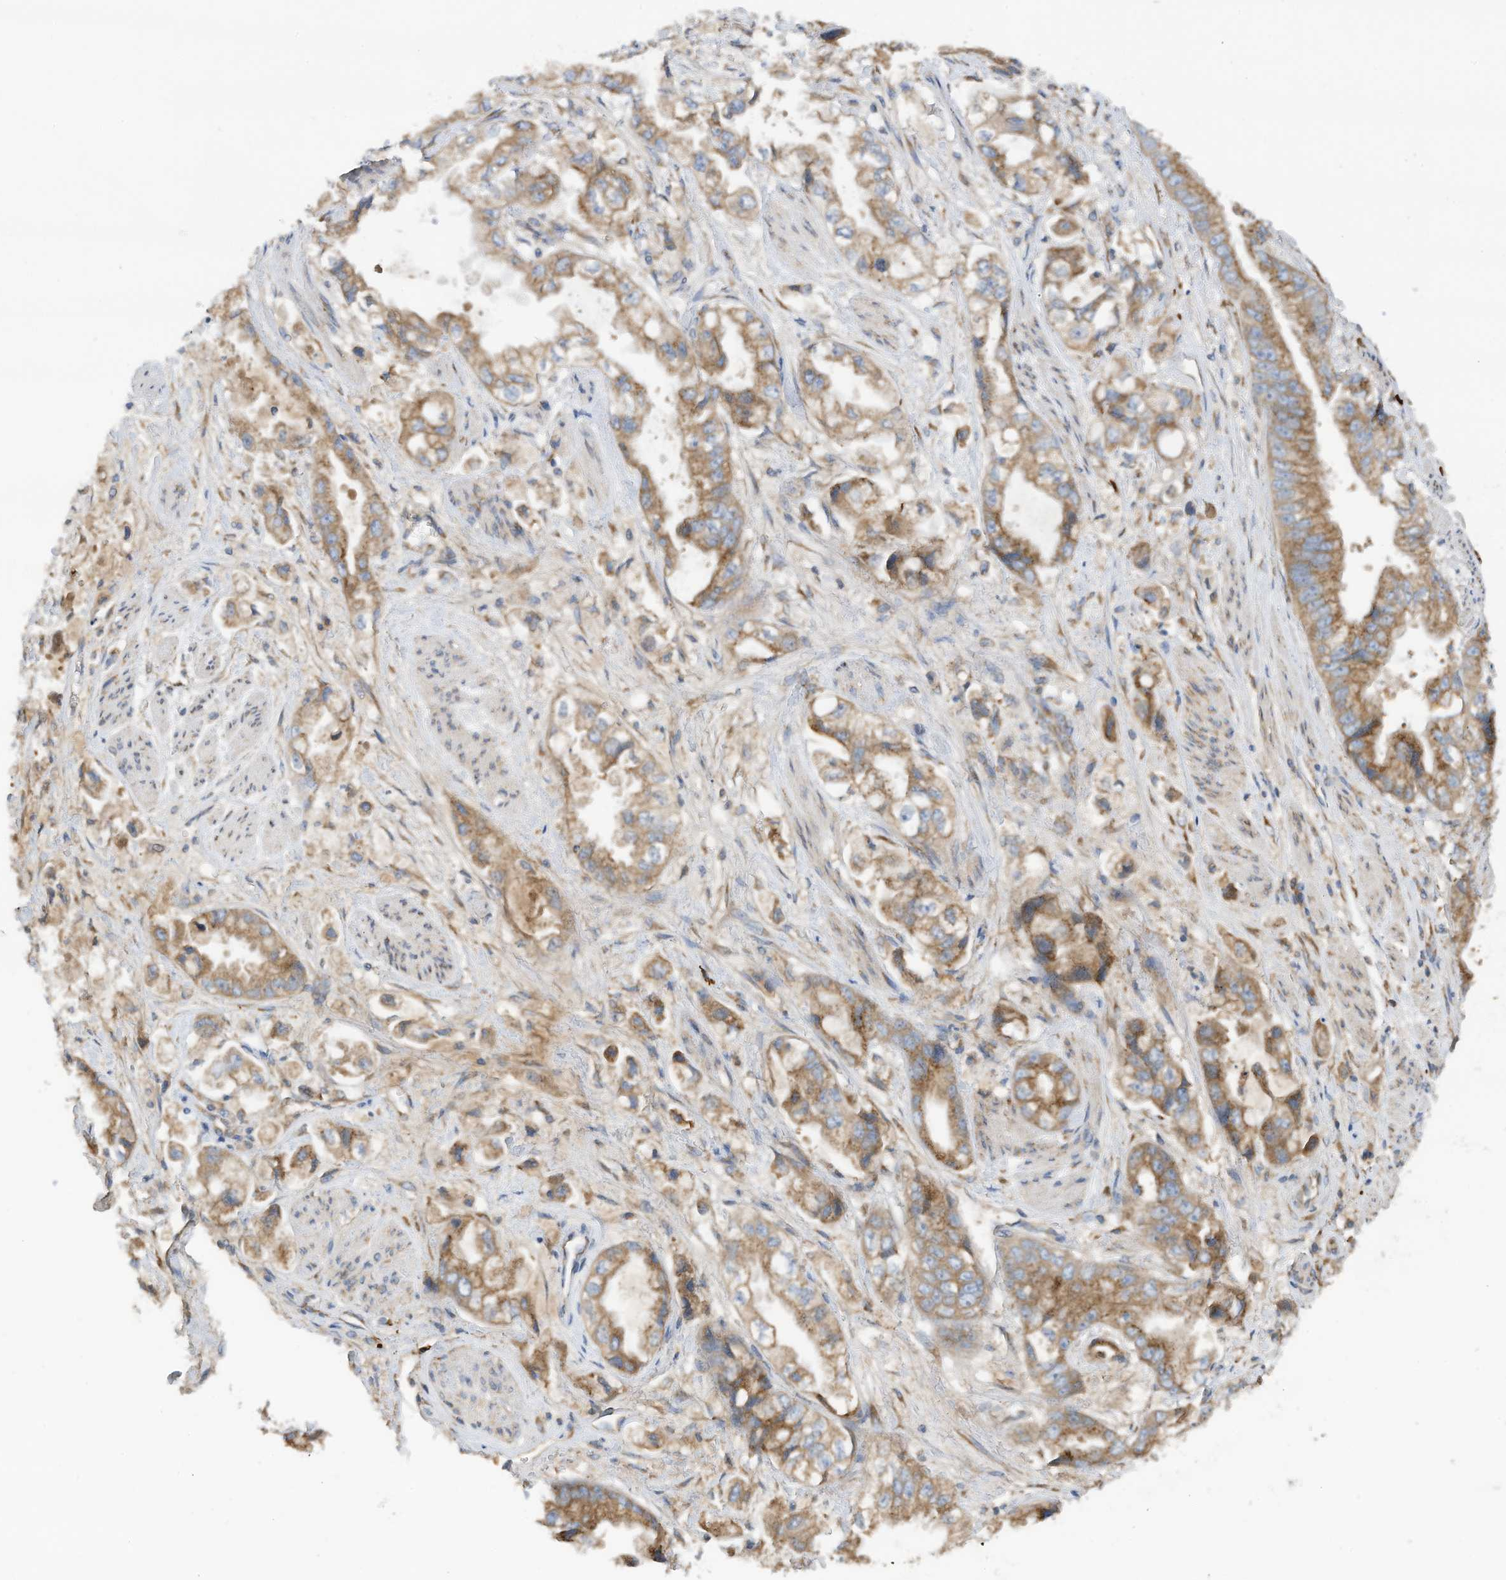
{"staining": {"intensity": "moderate", "quantity": ">75%", "location": "cytoplasmic/membranous"}, "tissue": "stomach cancer", "cell_type": "Tumor cells", "image_type": "cancer", "snomed": [{"axis": "morphology", "description": "Adenocarcinoma, NOS"}, {"axis": "topography", "description": "Stomach"}], "caption": "Immunohistochemistry (IHC) micrograph of human stomach cancer stained for a protein (brown), which reveals medium levels of moderate cytoplasmic/membranous expression in approximately >75% of tumor cells.", "gene": "SLC5A11", "patient": {"sex": "male", "age": 62}}